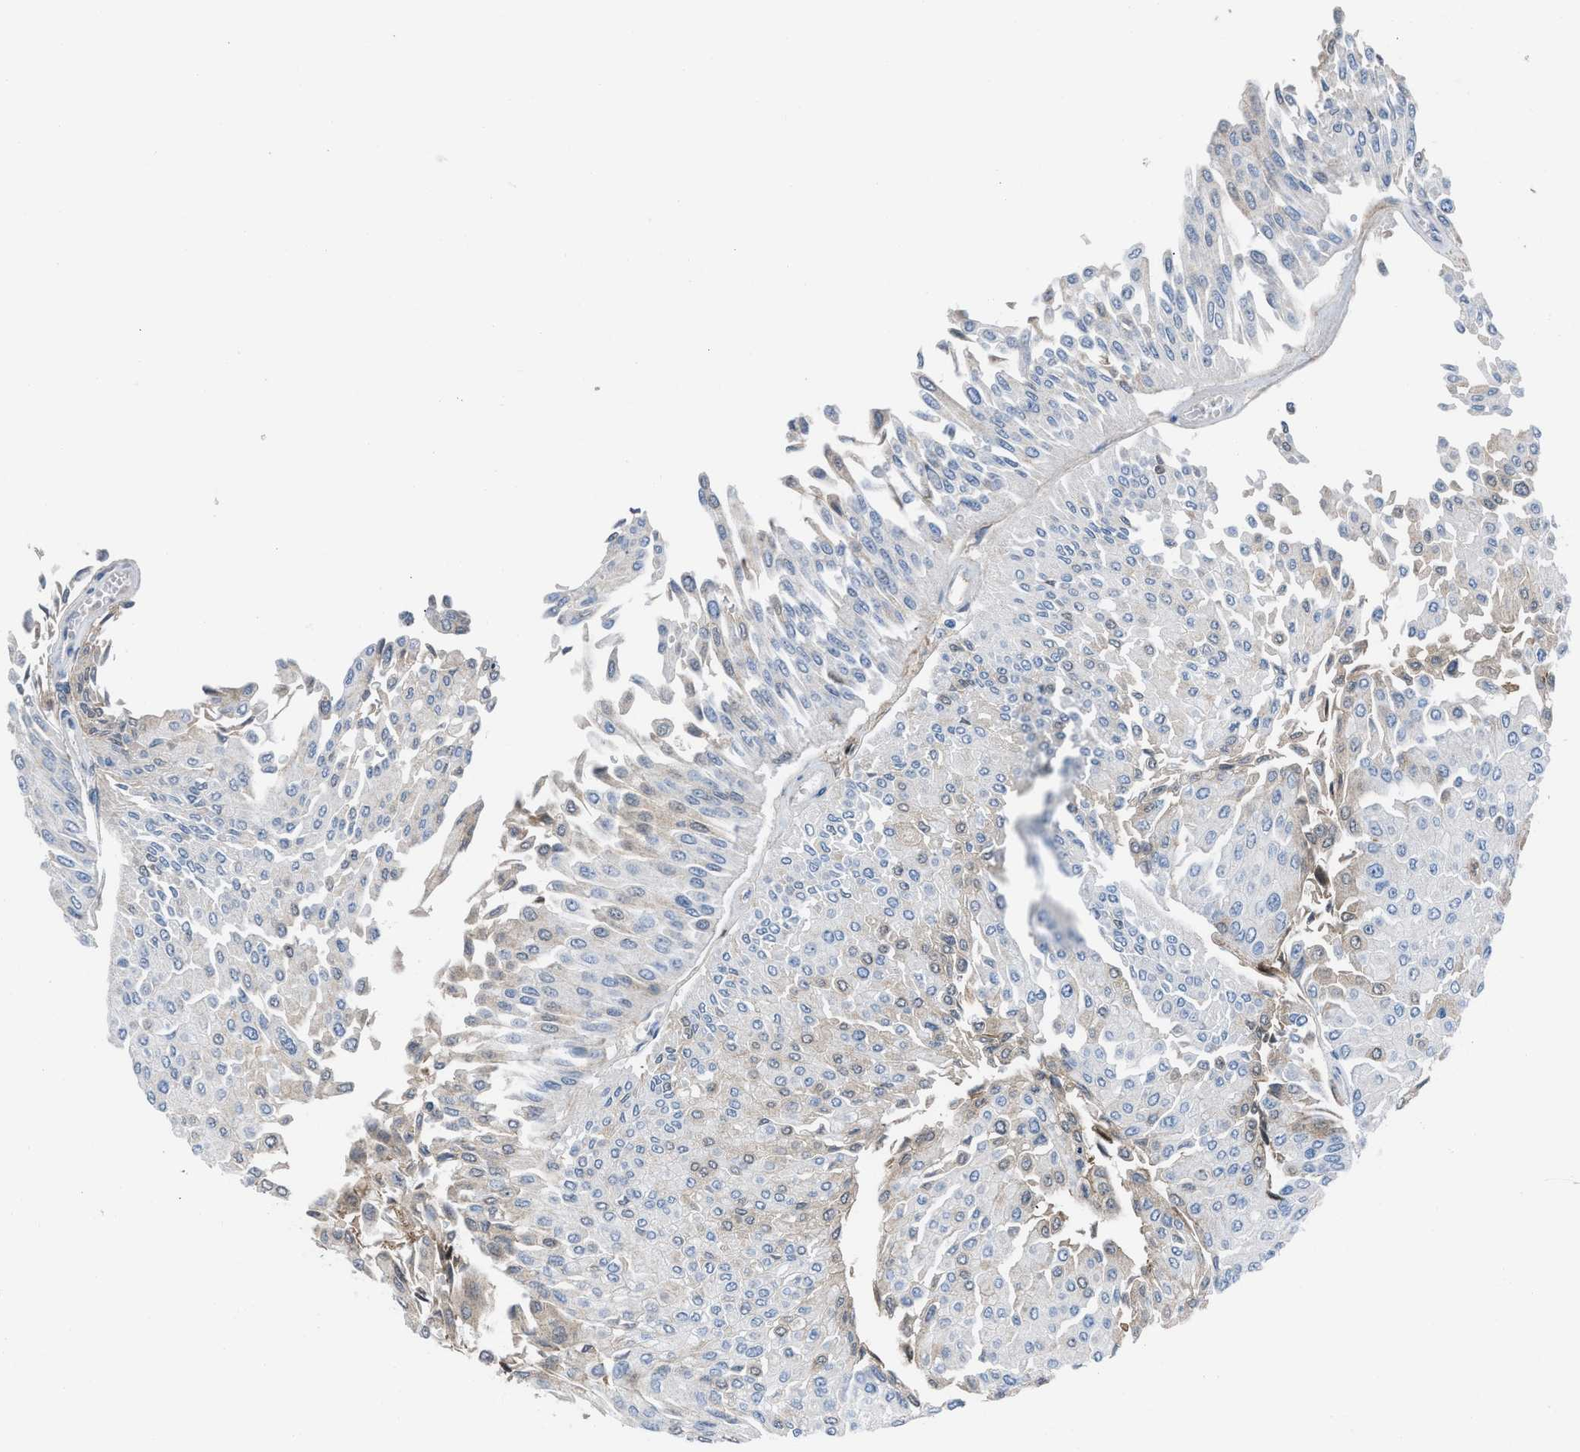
{"staining": {"intensity": "weak", "quantity": "25%-75%", "location": "cytoplasmic/membranous,nuclear"}, "tissue": "urothelial cancer", "cell_type": "Tumor cells", "image_type": "cancer", "snomed": [{"axis": "morphology", "description": "Urothelial carcinoma, Low grade"}, {"axis": "topography", "description": "Urinary bladder"}], "caption": "Urothelial cancer stained with DAB immunohistochemistry reveals low levels of weak cytoplasmic/membranous and nuclear staining in about 25%-75% of tumor cells.", "gene": "HPX", "patient": {"sex": "male", "age": 67}}